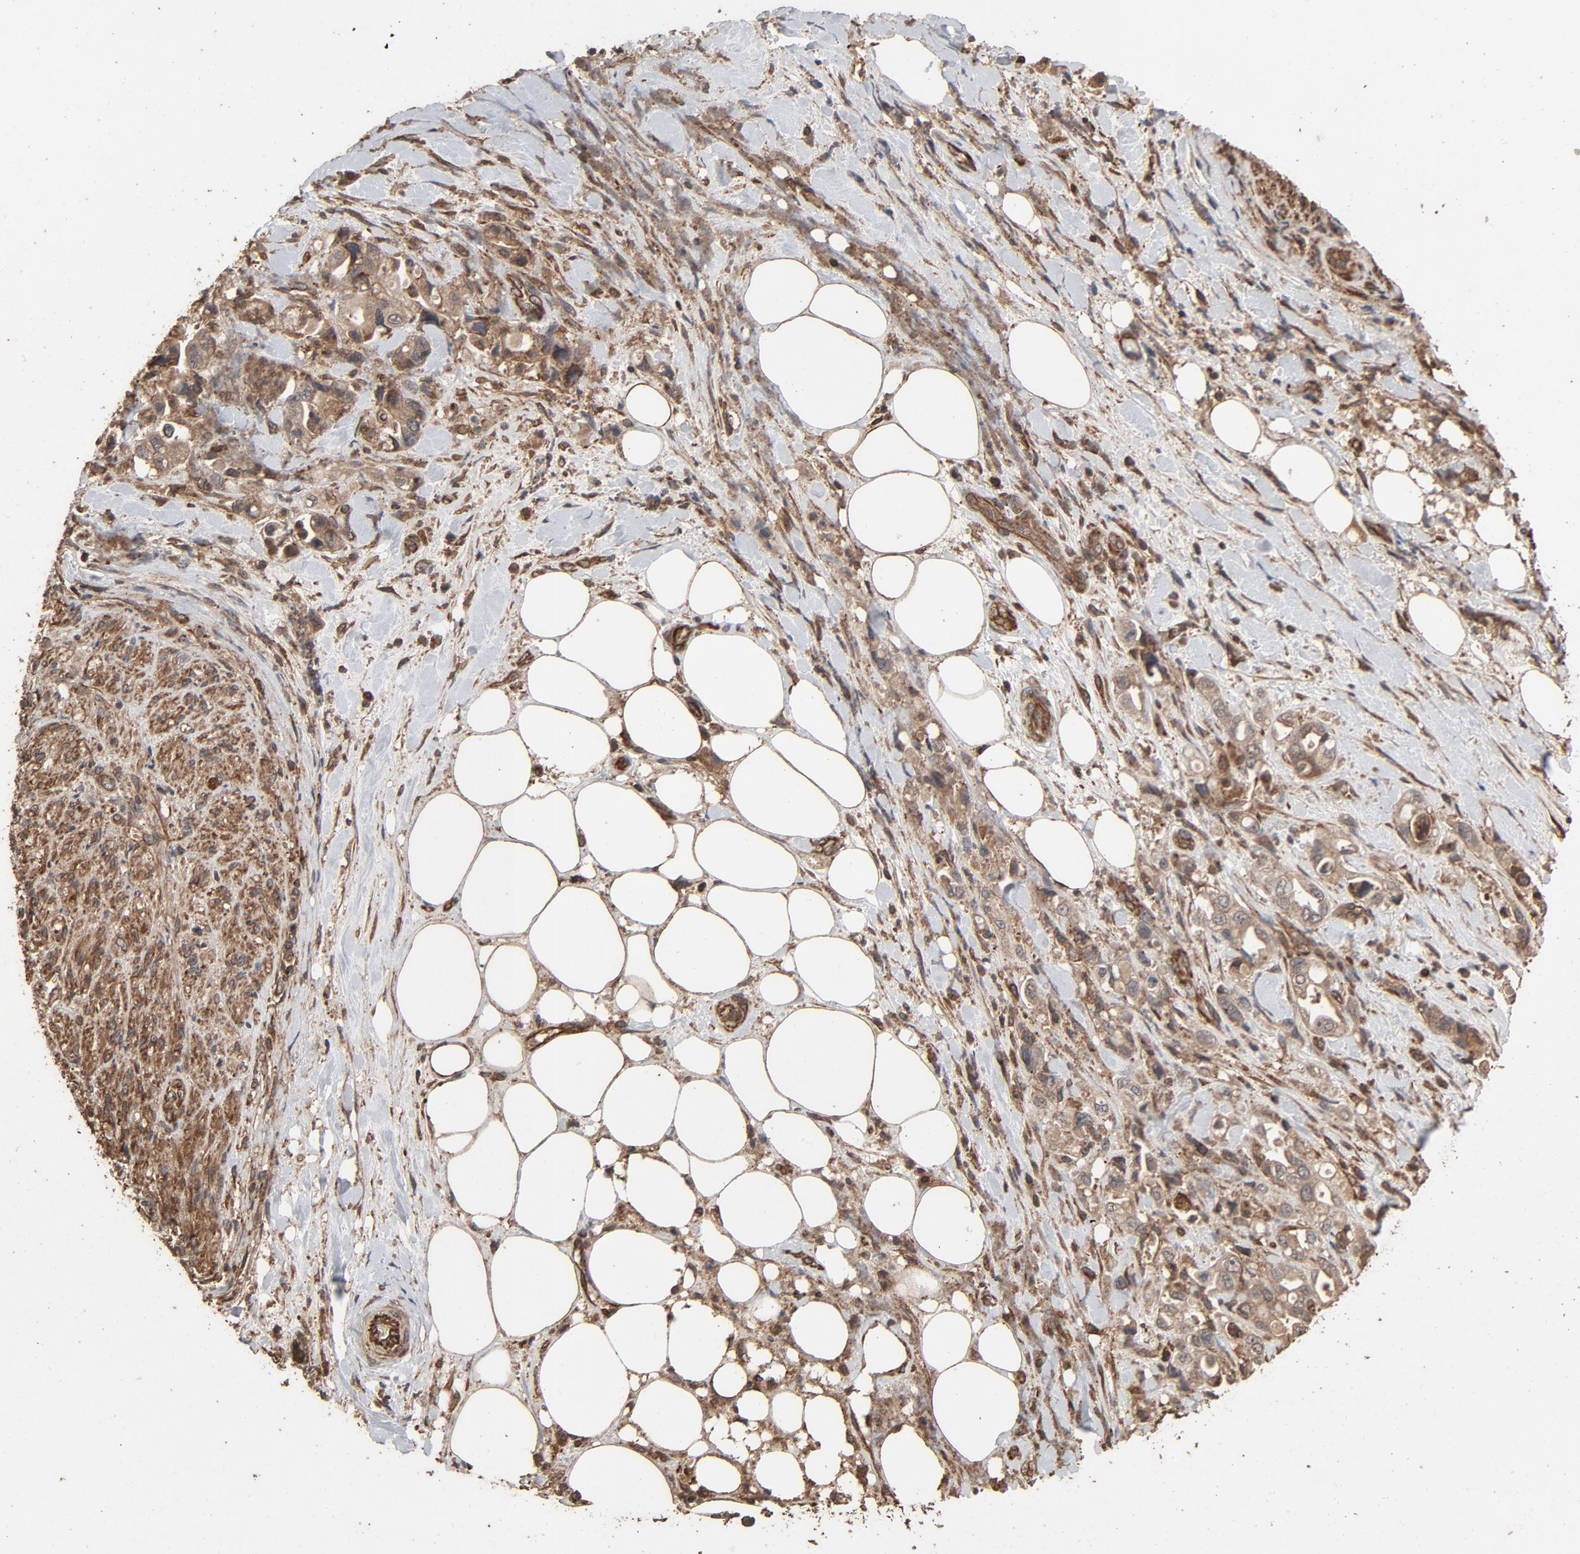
{"staining": {"intensity": "moderate", "quantity": "25%-75%", "location": "cytoplasmic/membranous"}, "tissue": "pancreatic cancer", "cell_type": "Tumor cells", "image_type": "cancer", "snomed": [{"axis": "morphology", "description": "Adenocarcinoma, NOS"}, {"axis": "topography", "description": "Pancreas"}], "caption": "Approximately 25%-75% of tumor cells in human pancreatic cancer (adenocarcinoma) demonstrate moderate cytoplasmic/membranous protein staining as visualized by brown immunohistochemical staining.", "gene": "RPS6KA6", "patient": {"sex": "male", "age": 70}}